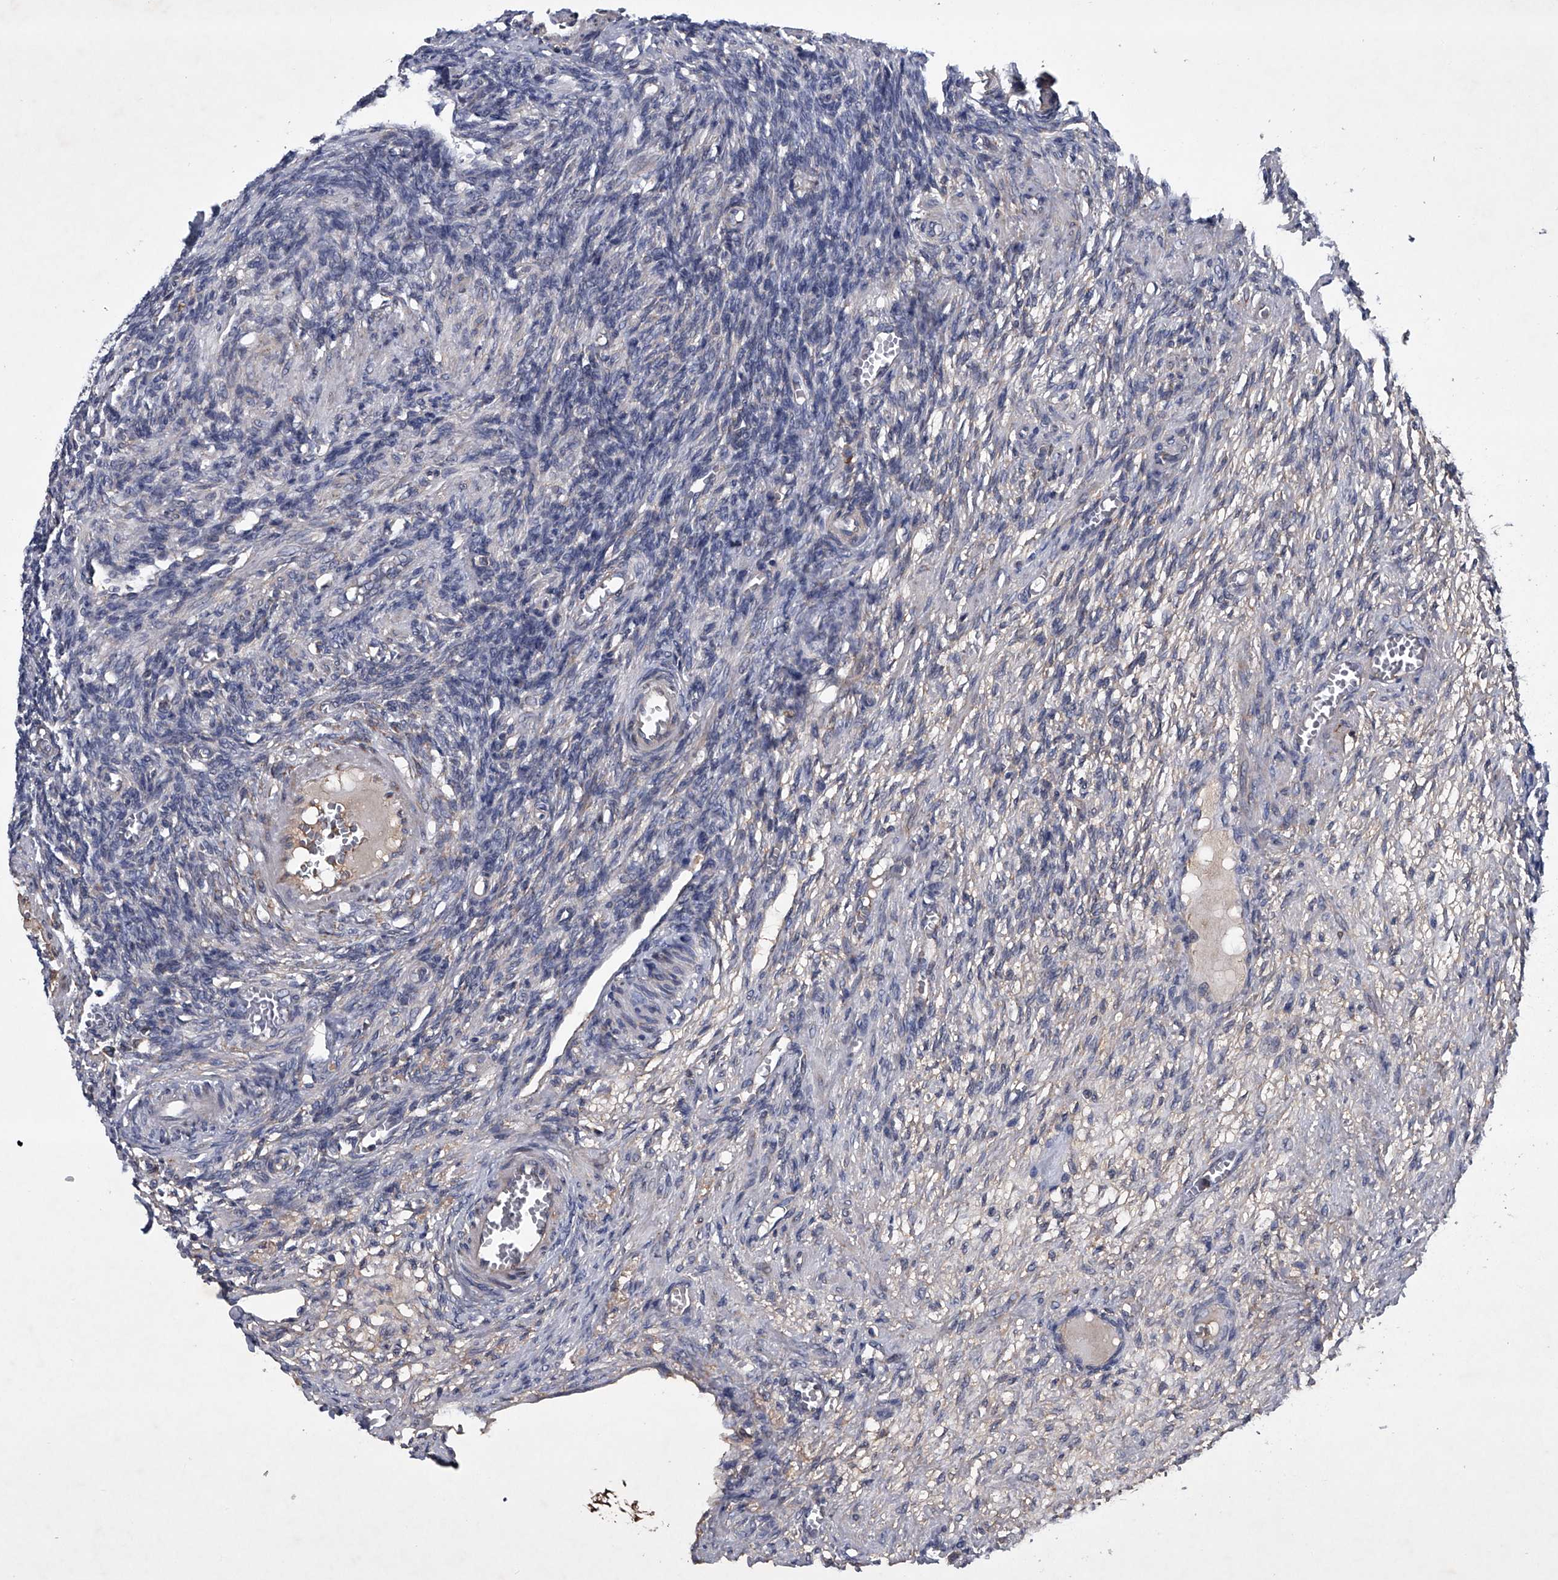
{"staining": {"intensity": "negative", "quantity": "none", "location": "none"}, "tissue": "ovary", "cell_type": "Ovarian stroma cells", "image_type": "normal", "snomed": [{"axis": "morphology", "description": "Normal tissue, NOS"}, {"axis": "topography", "description": "Ovary"}], "caption": "IHC image of benign ovary: human ovary stained with DAB (3,3'-diaminobenzidine) displays no significant protein positivity in ovarian stroma cells.", "gene": "ABCG1", "patient": {"sex": "female", "age": 27}}